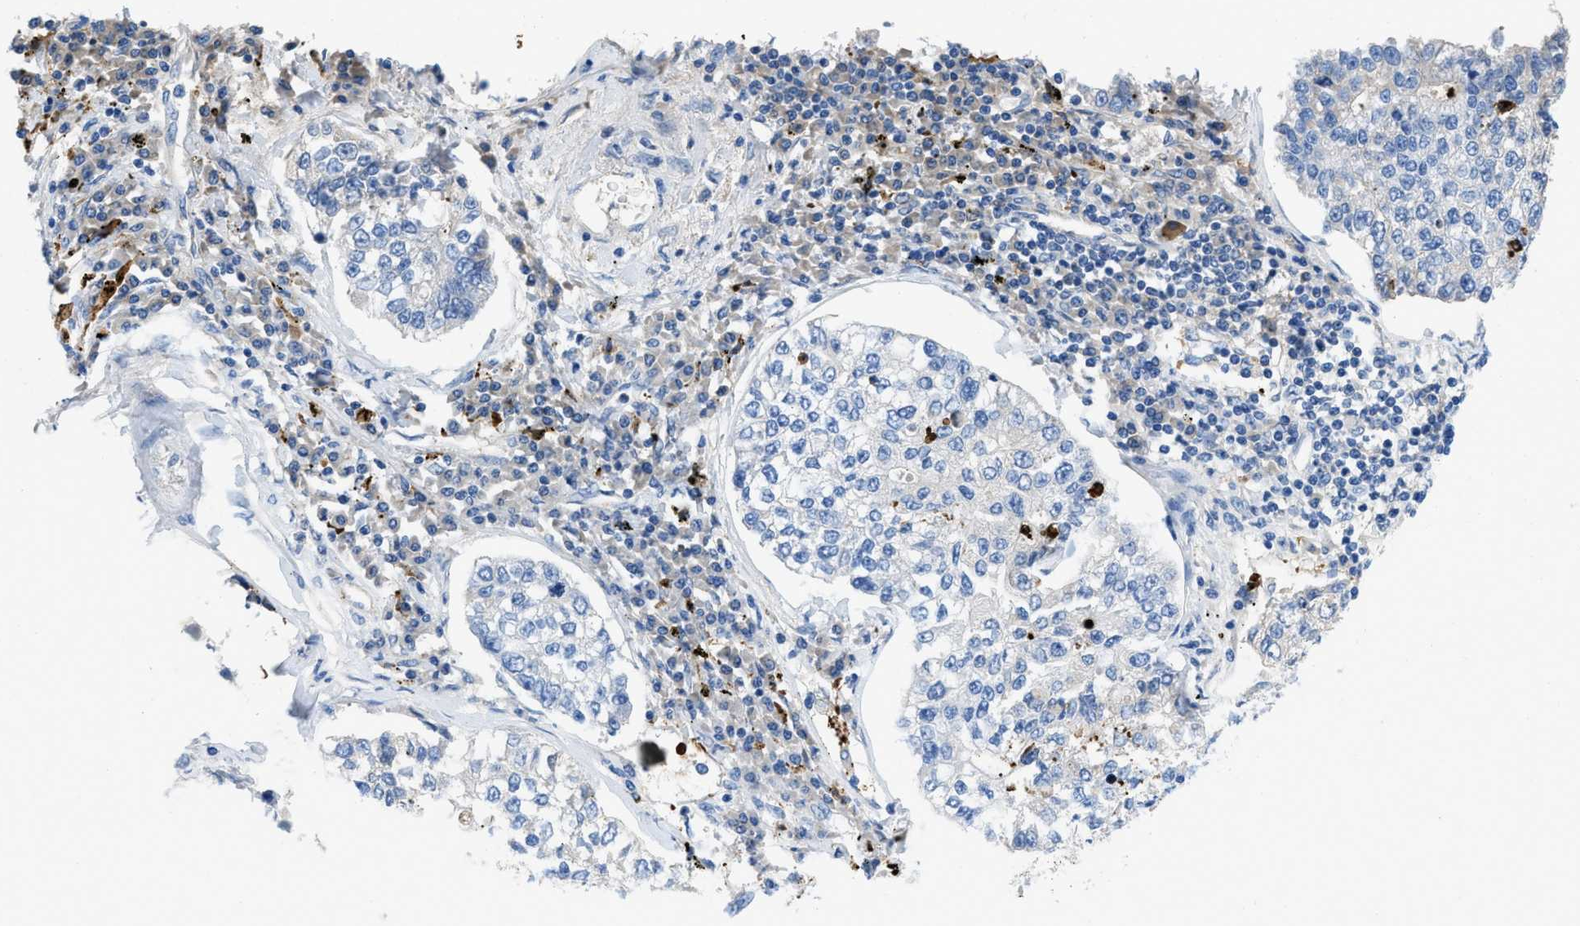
{"staining": {"intensity": "negative", "quantity": "none", "location": "none"}, "tissue": "lung cancer", "cell_type": "Tumor cells", "image_type": "cancer", "snomed": [{"axis": "morphology", "description": "Adenocarcinoma, NOS"}, {"axis": "topography", "description": "Lung"}], "caption": "Photomicrograph shows no significant protein expression in tumor cells of lung cancer.", "gene": "XCR1", "patient": {"sex": "male", "age": 49}}